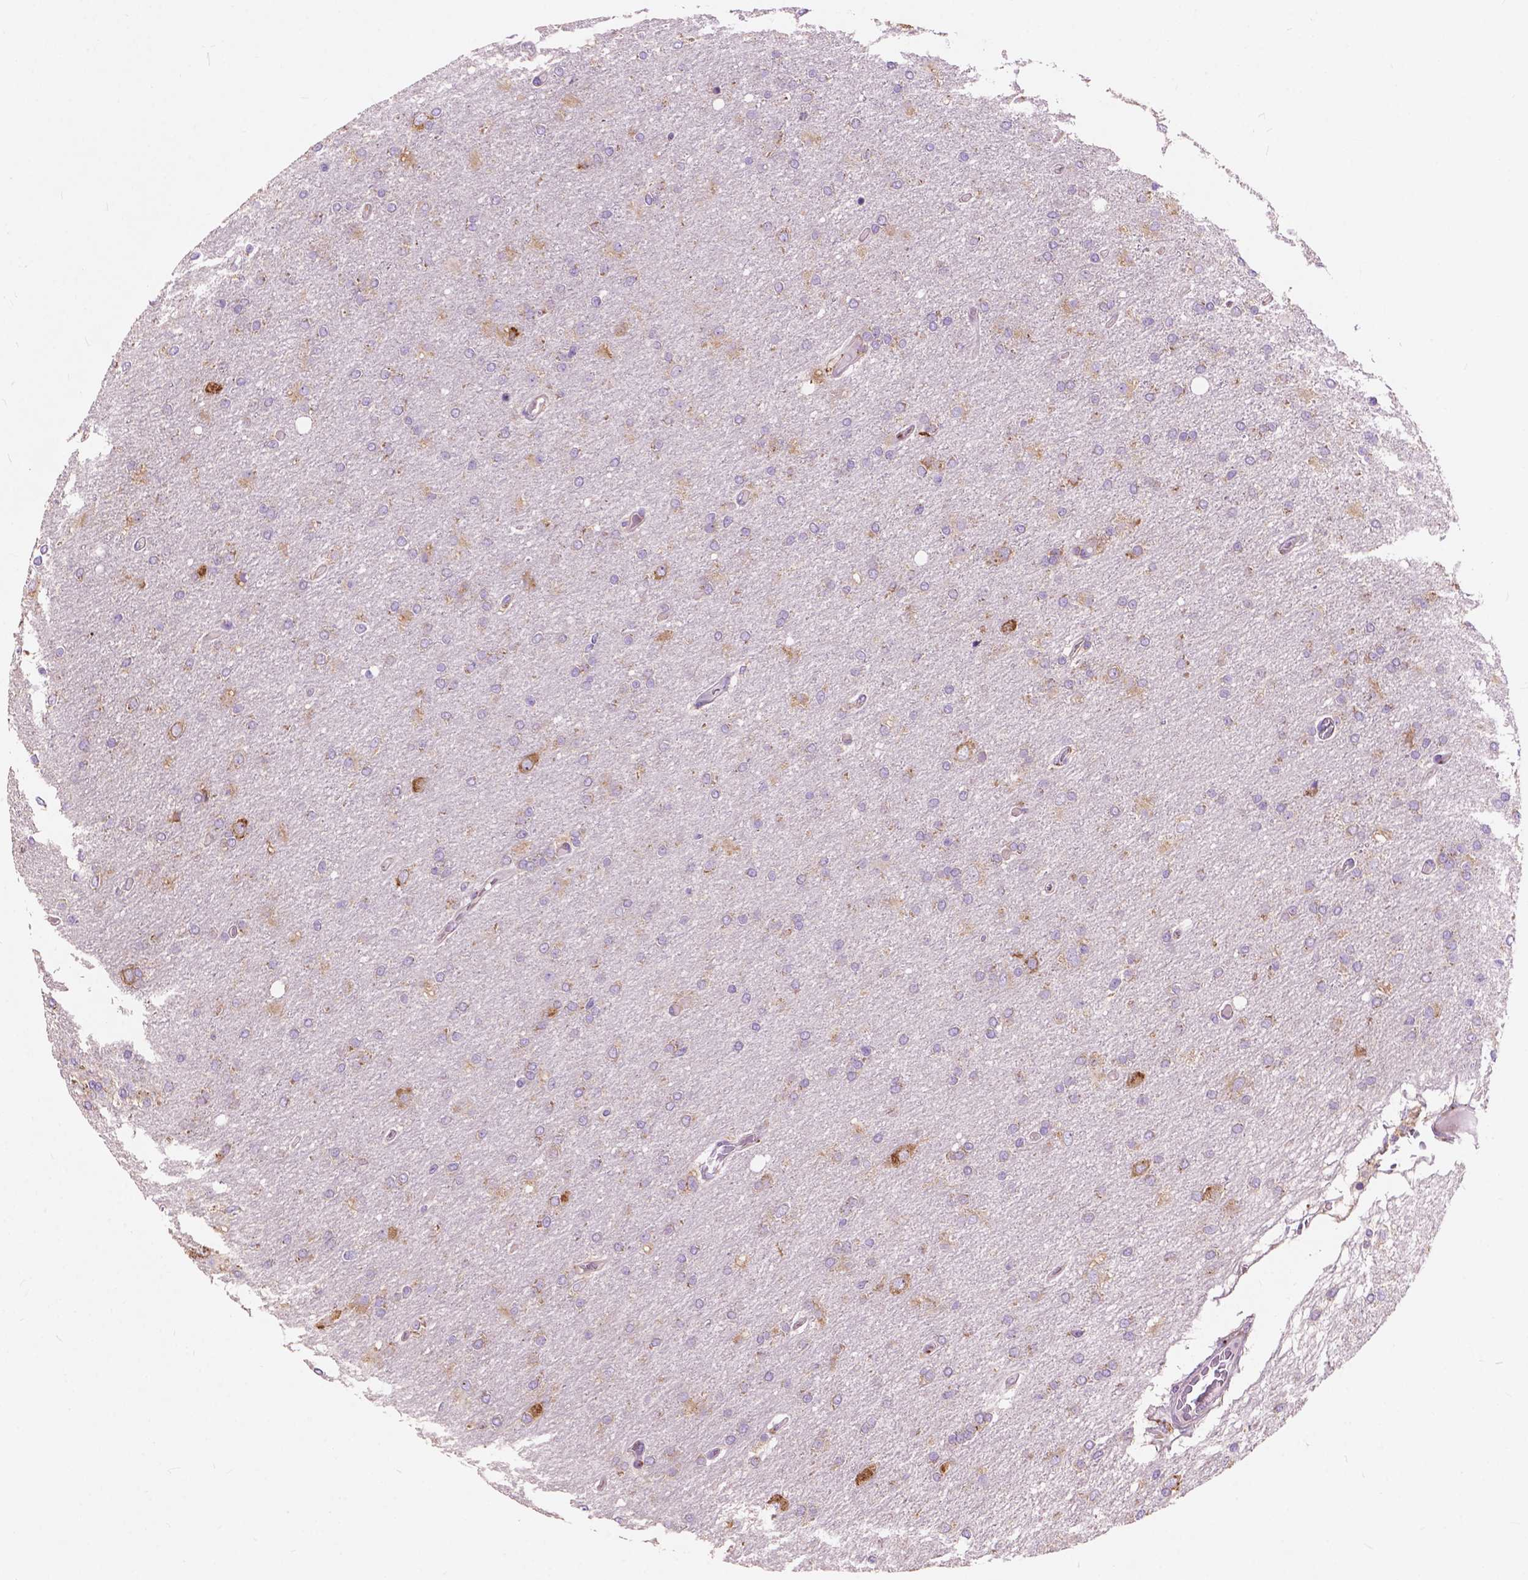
{"staining": {"intensity": "weak", "quantity": ">75%", "location": "cytoplasmic/membranous"}, "tissue": "glioma", "cell_type": "Tumor cells", "image_type": "cancer", "snomed": [{"axis": "morphology", "description": "Glioma, malignant, High grade"}, {"axis": "topography", "description": "Cerebral cortex"}], "caption": "Malignant glioma (high-grade) stained with immunohistochemistry (IHC) reveals weak cytoplasmic/membranous positivity in about >75% of tumor cells.", "gene": "RPL37A", "patient": {"sex": "male", "age": 70}}